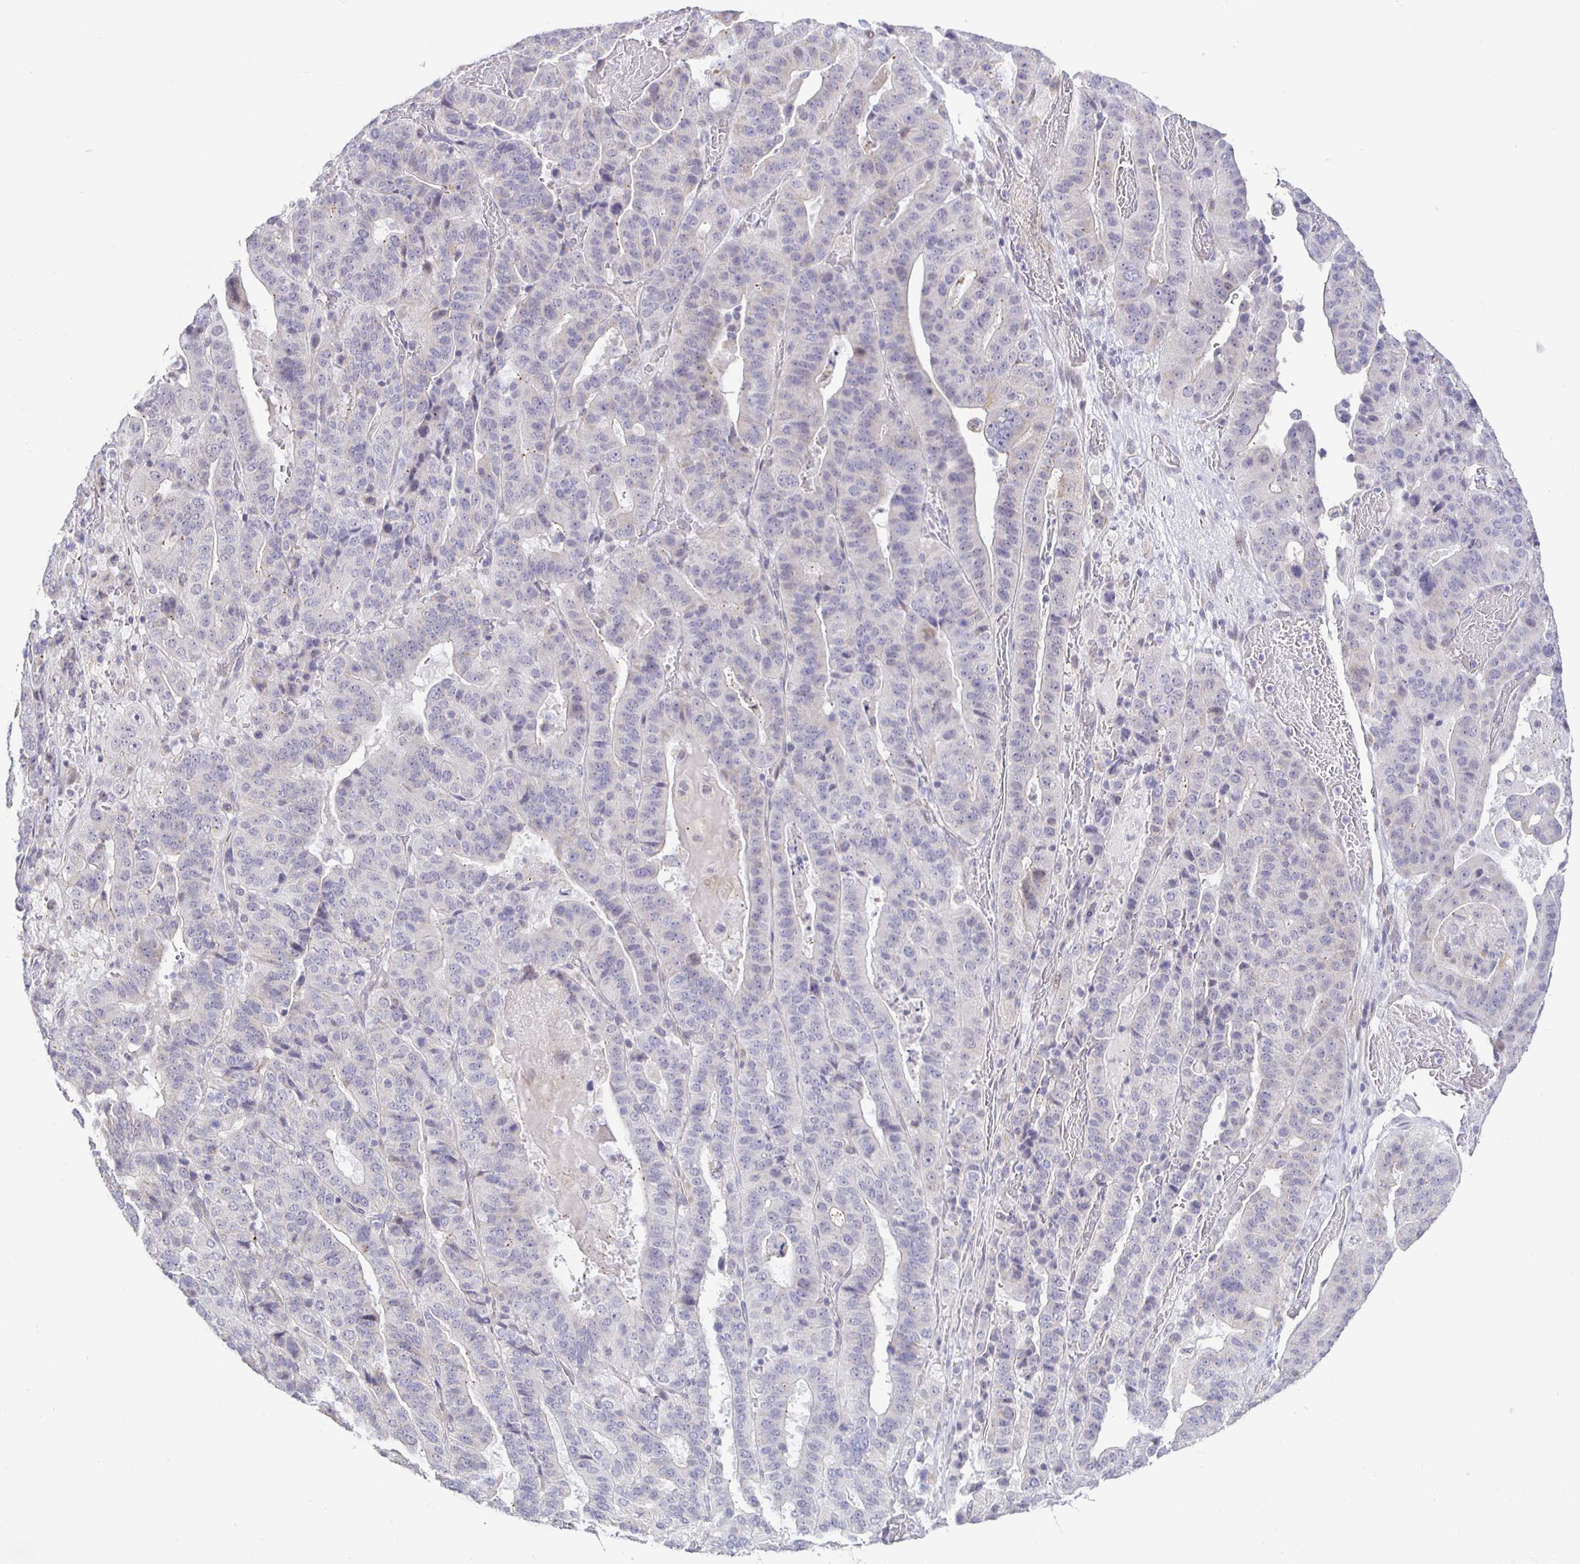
{"staining": {"intensity": "negative", "quantity": "none", "location": "none"}, "tissue": "stomach cancer", "cell_type": "Tumor cells", "image_type": "cancer", "snomed": [{"axis": "morphology", "description": "Adenocarcinoma, NOS"}, {"axis": "topography", "description": "Stomach"}], "caption": "Protein analysis of adenocarcinoma (stomach) exhibits no significant expression in tumor cells. (IHC, brightfield microscopy, high magnification).", "gene": "CIT", "patient": {"sex": "male", "age": 48}}